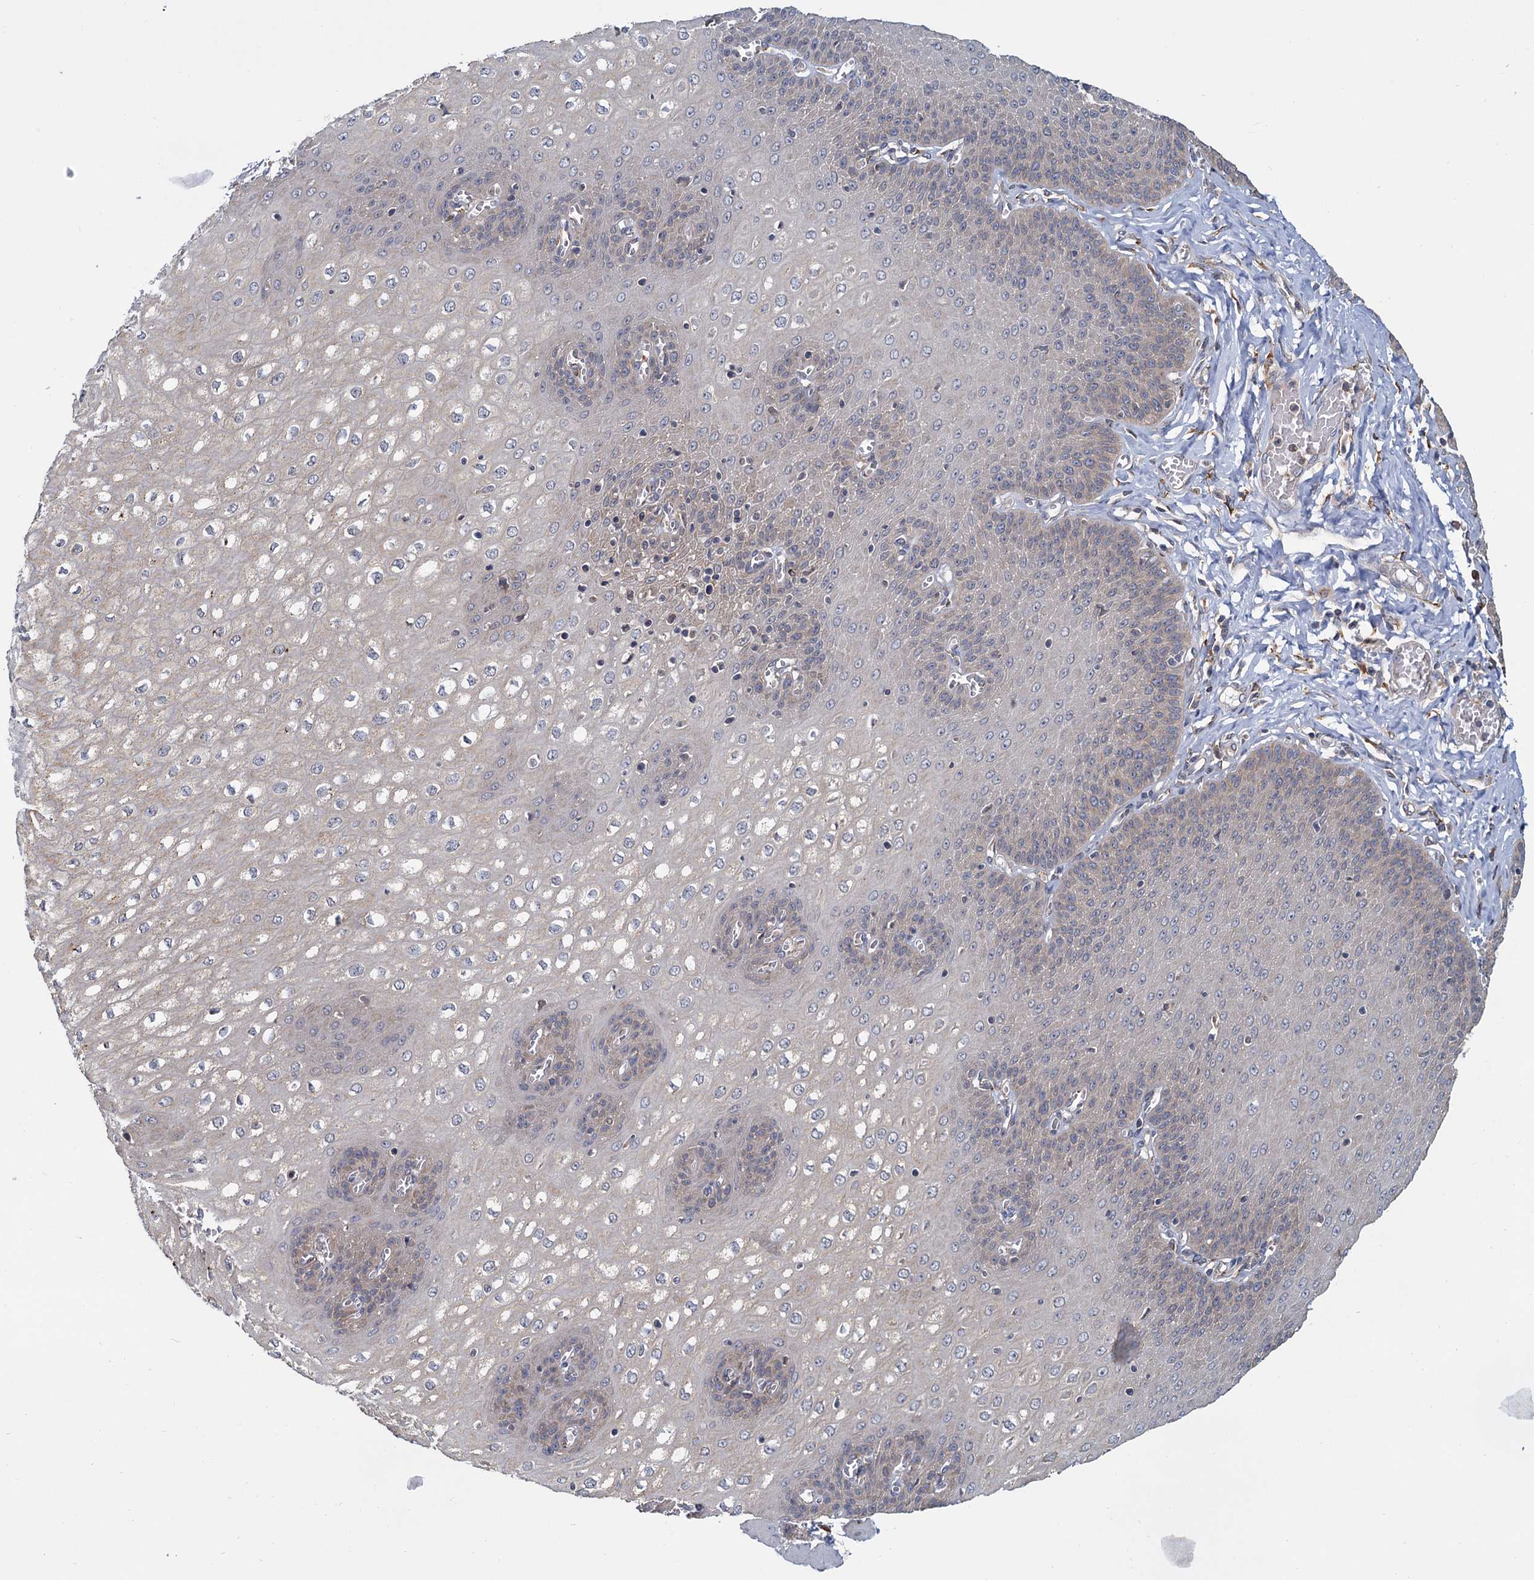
{"staining": {"intensity": "moderate", "quantity": "<25%", "location": "cytoplasmic/membranous"}, "tissue": "esophagus", "cell_type": "Squamous epithelial cells", "image_type": "normal", "snomed": [{"axis": "morphology", "description": "Normal tissue, NOS"}, {"axis": "topography", "description": "Esophagus"}], "caption": "Immunohistochemical staining of unremarkable esophagus demonstrates moderate cytoplasmic/membranous protein staining in approximately <25% of squamous epithelial cells. Nuclei are stained in blue.", "gene": "LRRC51", "patient": {"sex": "male", "age": 60}}